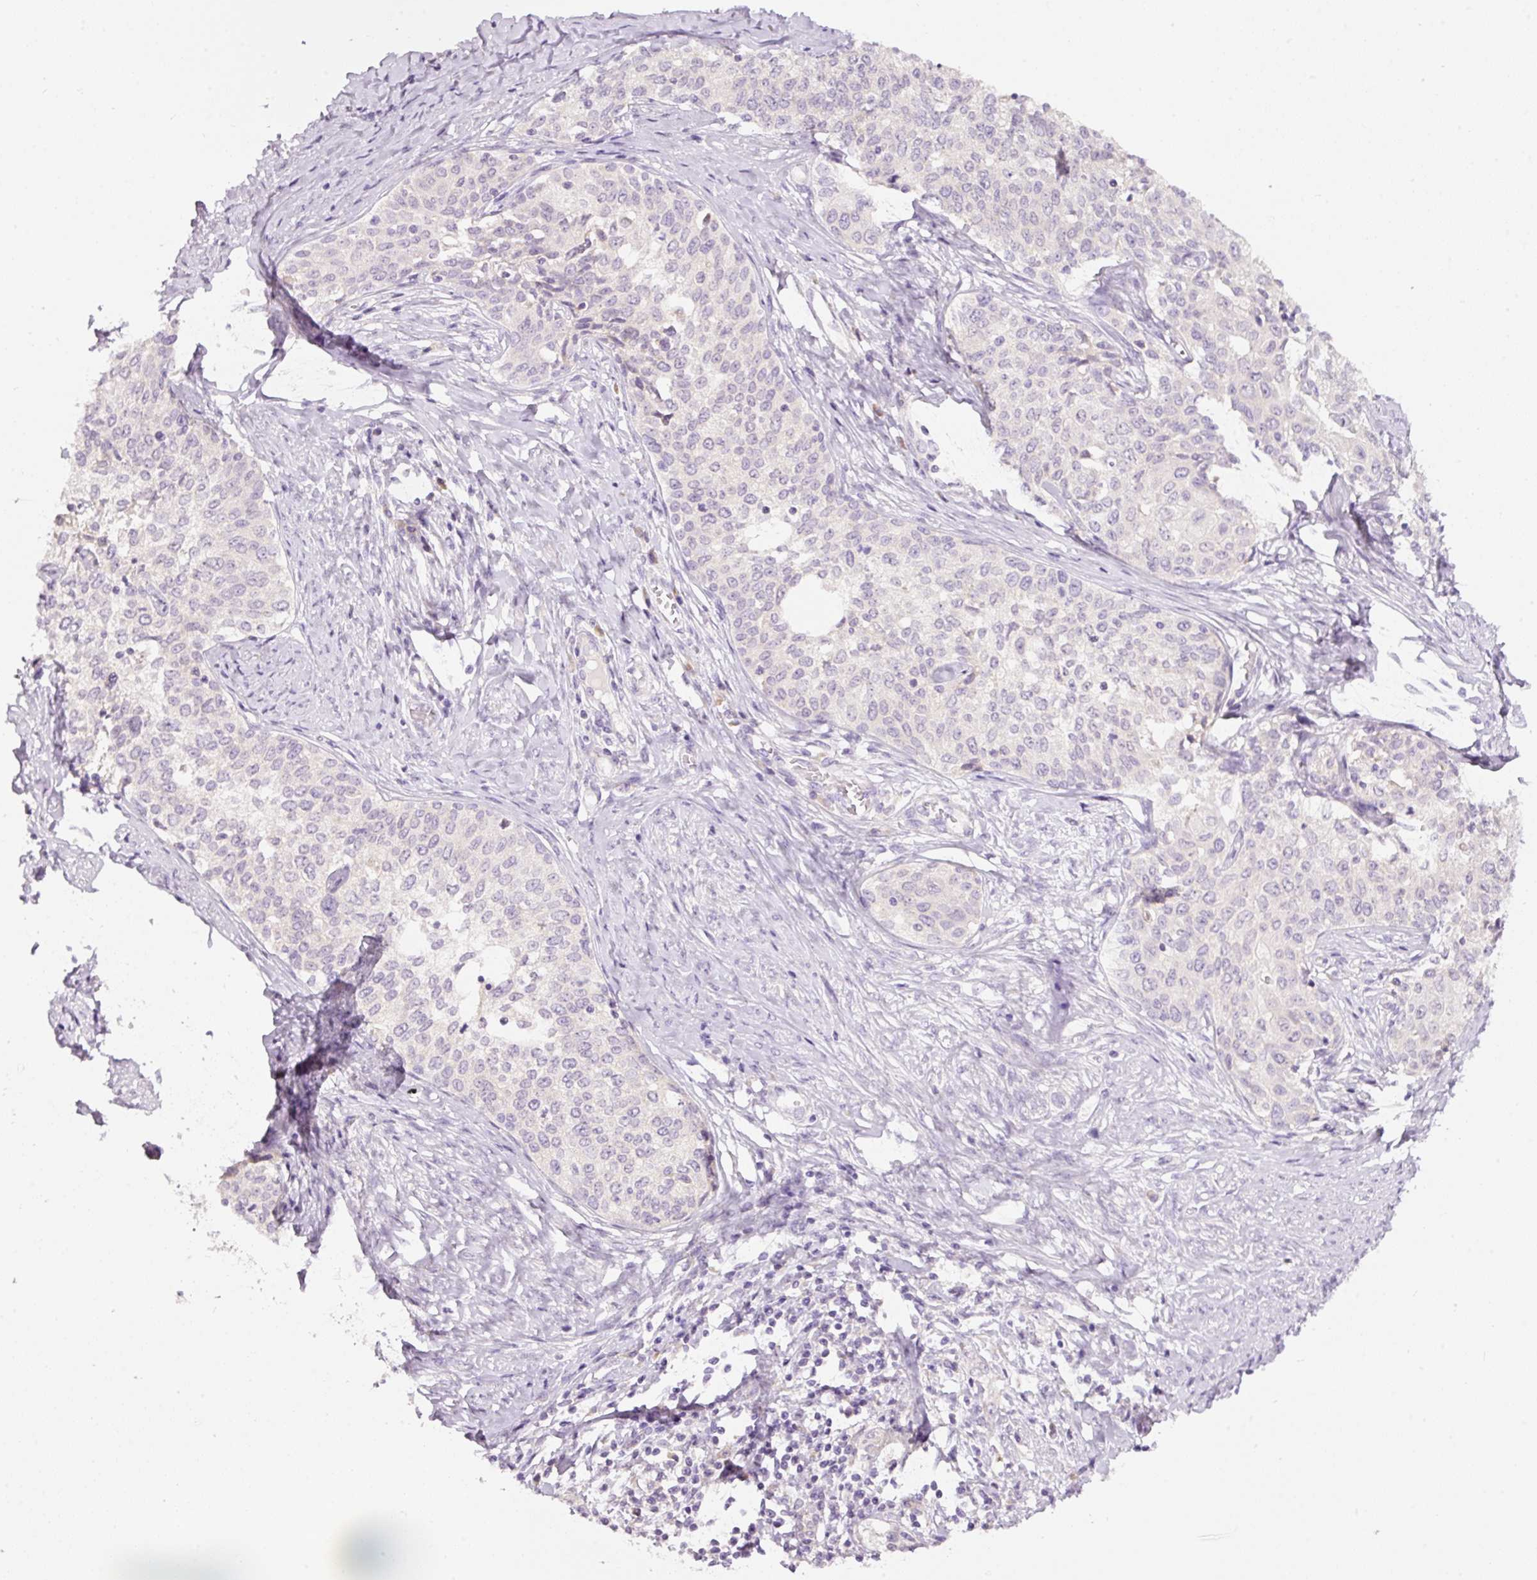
{"staining": {"intensity": "negative", "quantity": "none", "location": "none"}, "tissue": "cervical cancer", "cell_type": "Tumor cells", "image_type": "cancer", "snomed": [{"axis": "morphology", "description": "Squamous cell carcinoma, NOS"}, {"axis": "morphology", "description": "Adenocarcinoma, NOS"}, {"axis": "topography", "description": "Cervix"}], "caption": "Cervical cancer was stained to show a protein in brown. There is no significant positivity in tumor cells.", "gene": "RSPO2", "patient": {"sex": "female", "age": 52}}